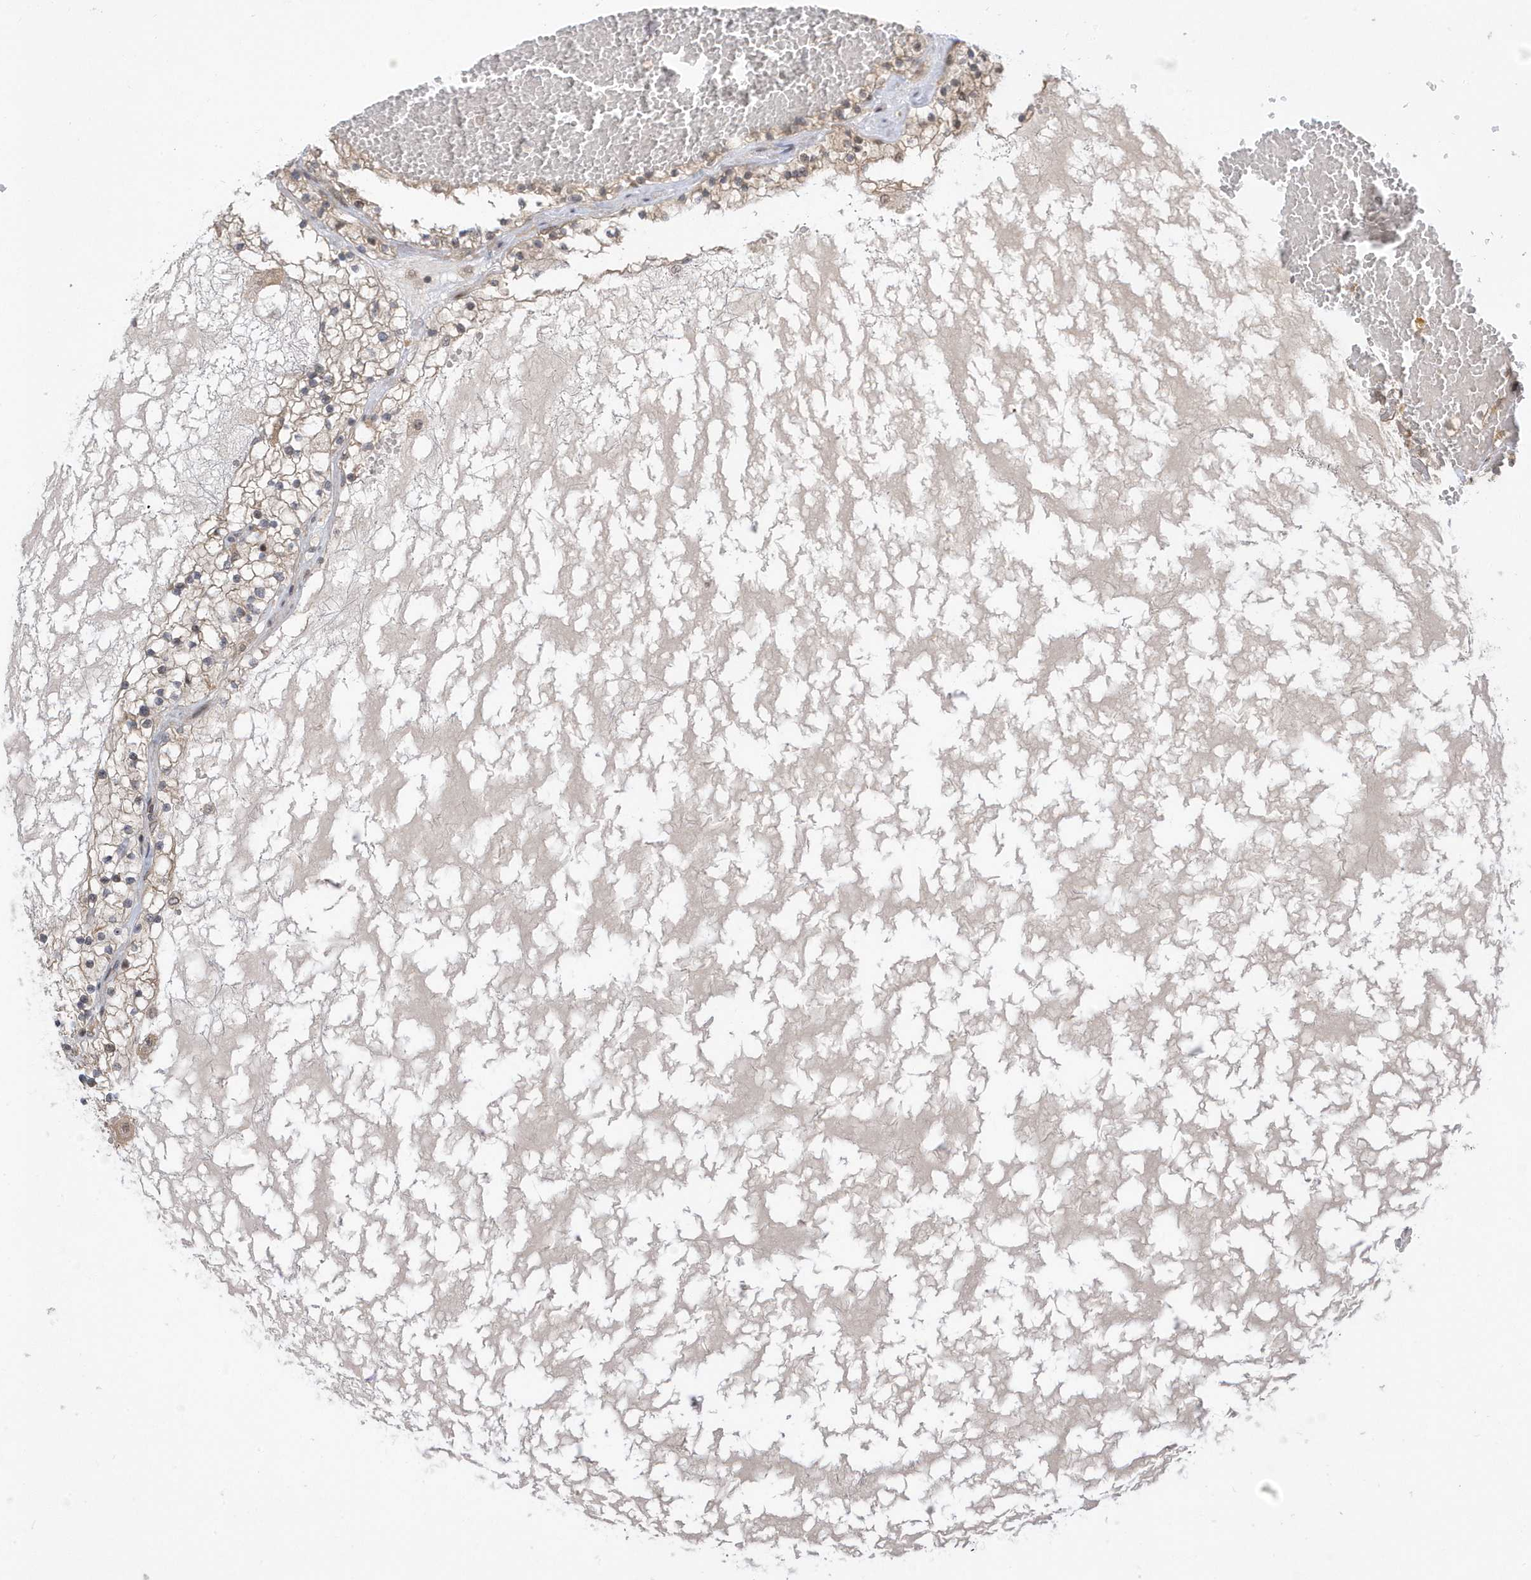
{"staining": {"intensity": "weak", "quantity": ">75%", "location": "cytoplasmic/membranous,nuclear"}, "tissue": "renal cancer", "cell_type": "Tumor cells", "image_type": "cancer", "snomed": [{"axis": "morphology", "description": "Normal tissue, NOS"}, {"axis": "morphology", "description": "Adenocarcinoma, NOS"}, {"axis": "topography", "description": "Kidney"}], "caption": "Weak cytoplasmic/membranous and nuclear protein expression is present in approximately >75% of tumor cells in adenocarcinoma (renal).", "gene": "USP53", "patient": {"sex": "male", "age": 68}}